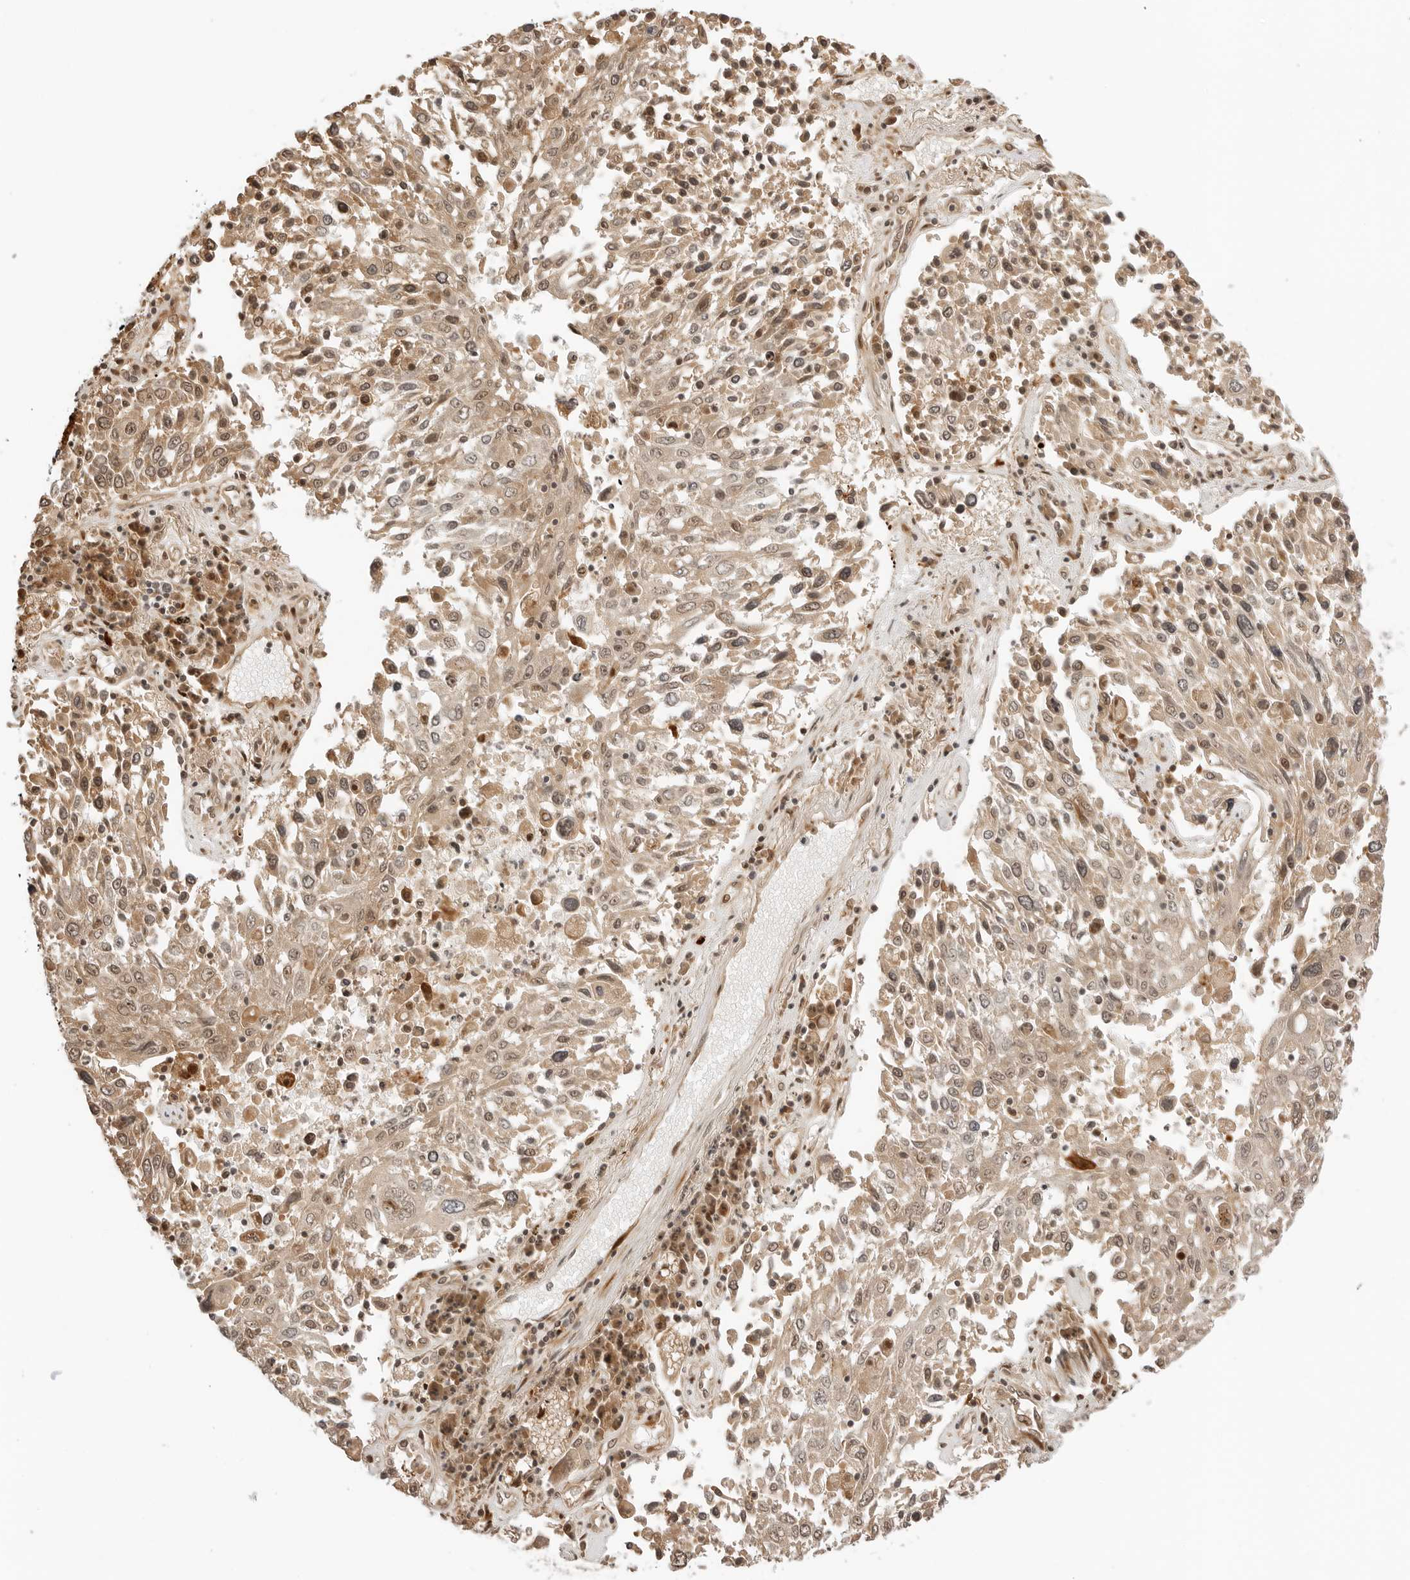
{"staining": {"intensity": "moderate", "quantity": ">75%", "location": "cytoplasmic/membranous,nuclear"}, "tissue": "lung cancer", "cell_type": "Tumor cells", "image_type": "cancer", "snomed": [{"axis": "morphology", "description": "Squamous cell carcinoma, NOS"}, {"axis": "topography", "description": "Lung"}], "caption": "Tumor cells exhibit medium levels of moderate cytoplasmic/membranous and nuclear expression in about >75% of cells in human lung cancer.", "gene": "GEM", "patient": {"sex": "male", "age": 65}}